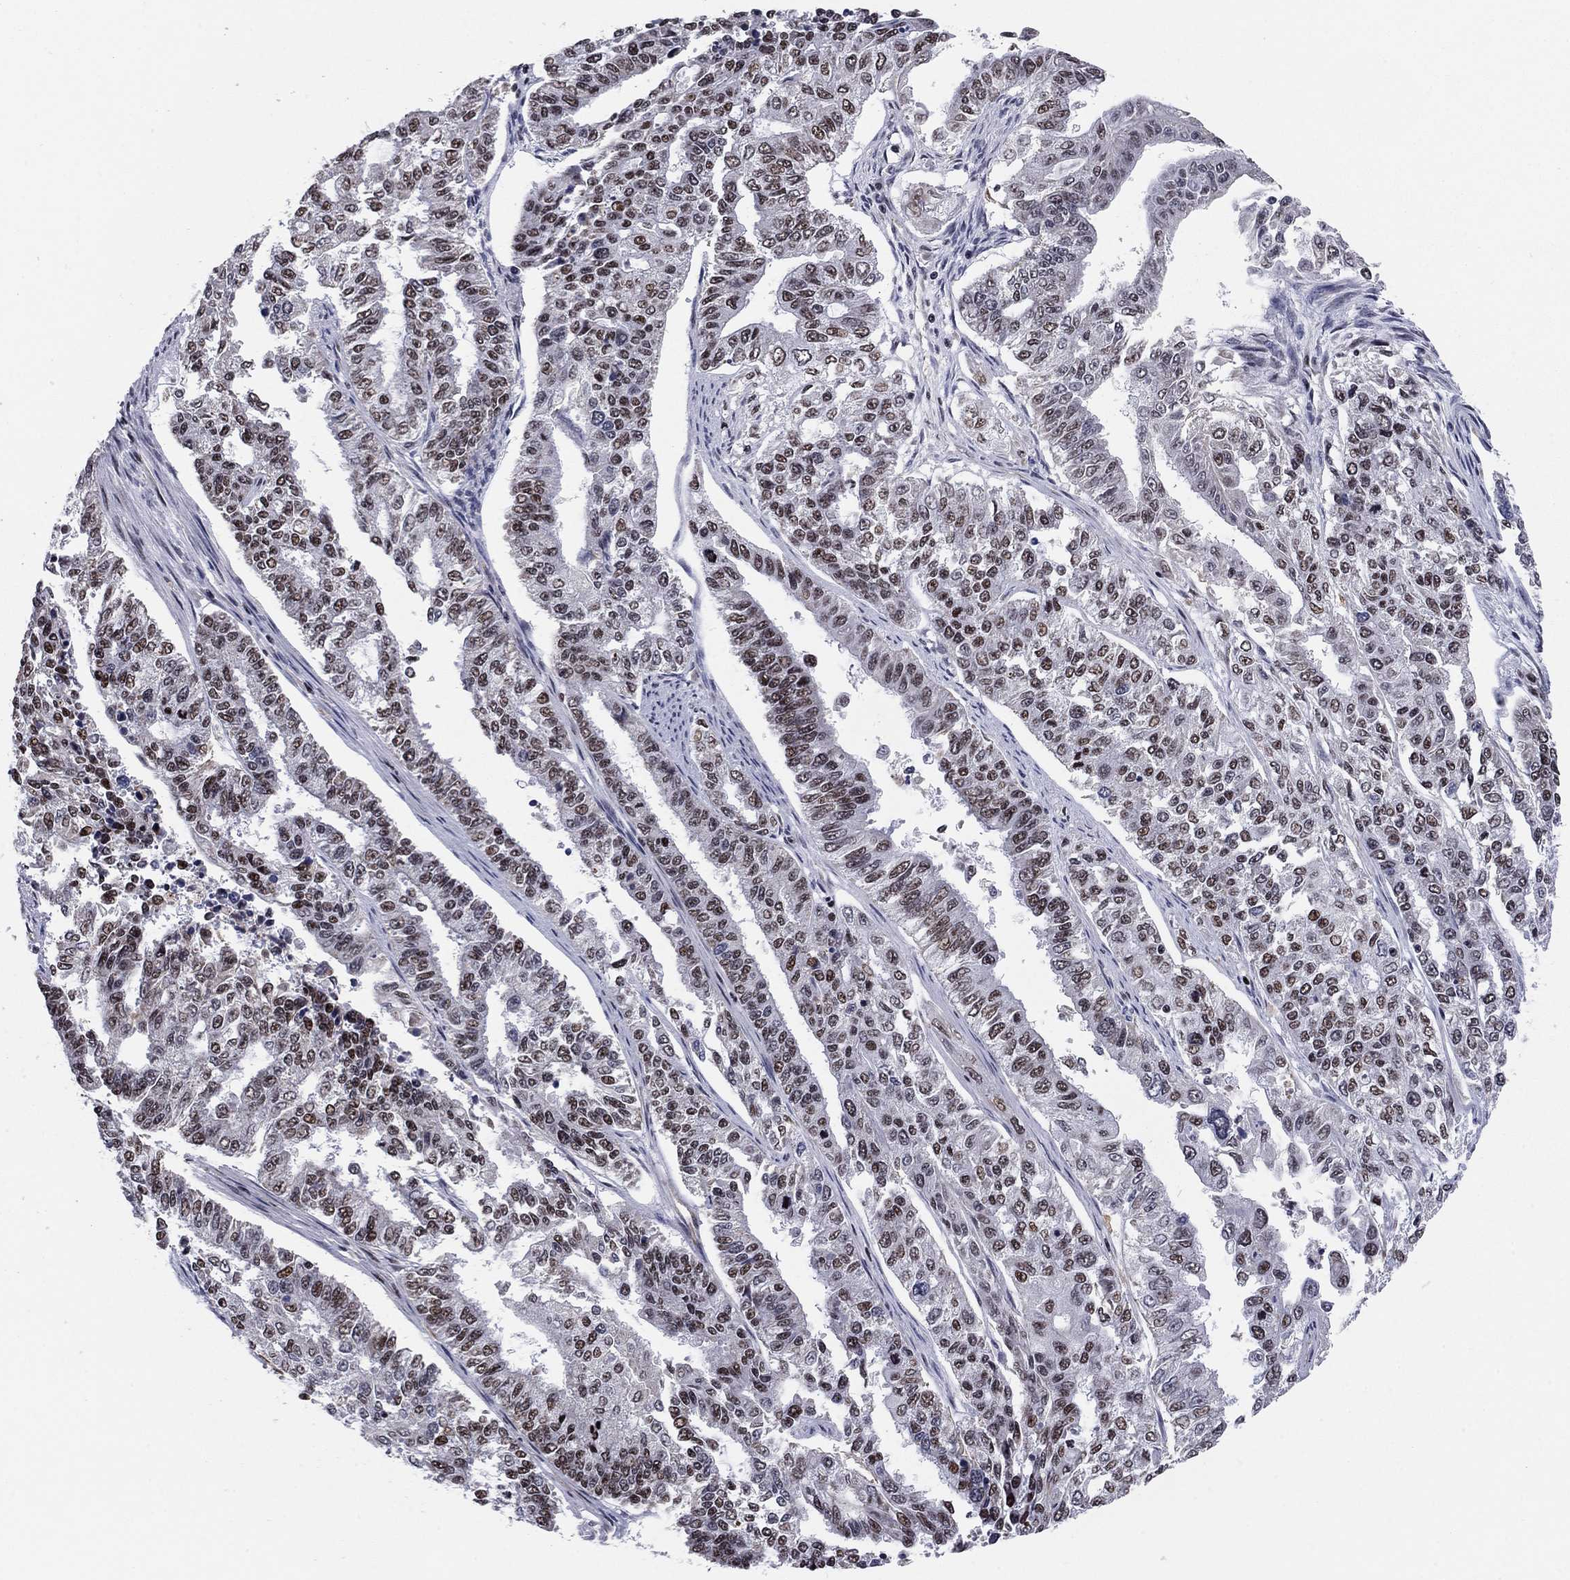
{"staining": {"intensity": "moderate", "quantity": "25%-75%", "location": "nuclear"}, "tissue": "endometrial cancer", "cell_type": "Tumor cells", "image_type": "cancer", "snomed": [{"axis": "morphology", "description": "Adenocarcinoma, NOS"}, {"axis": "topography", "description": "Uterus"}], "caption": "Endometrial cancer tissue shows moderate nuclear staining in approximately 25%-75% of tumor cells The staining is performed using DAB brown chromogen to label protein expression. The nuclei are counter-stained blue using hematoxylin.", "gene": "N4BP2", "patient": {"sex": "female", "age": 59}}